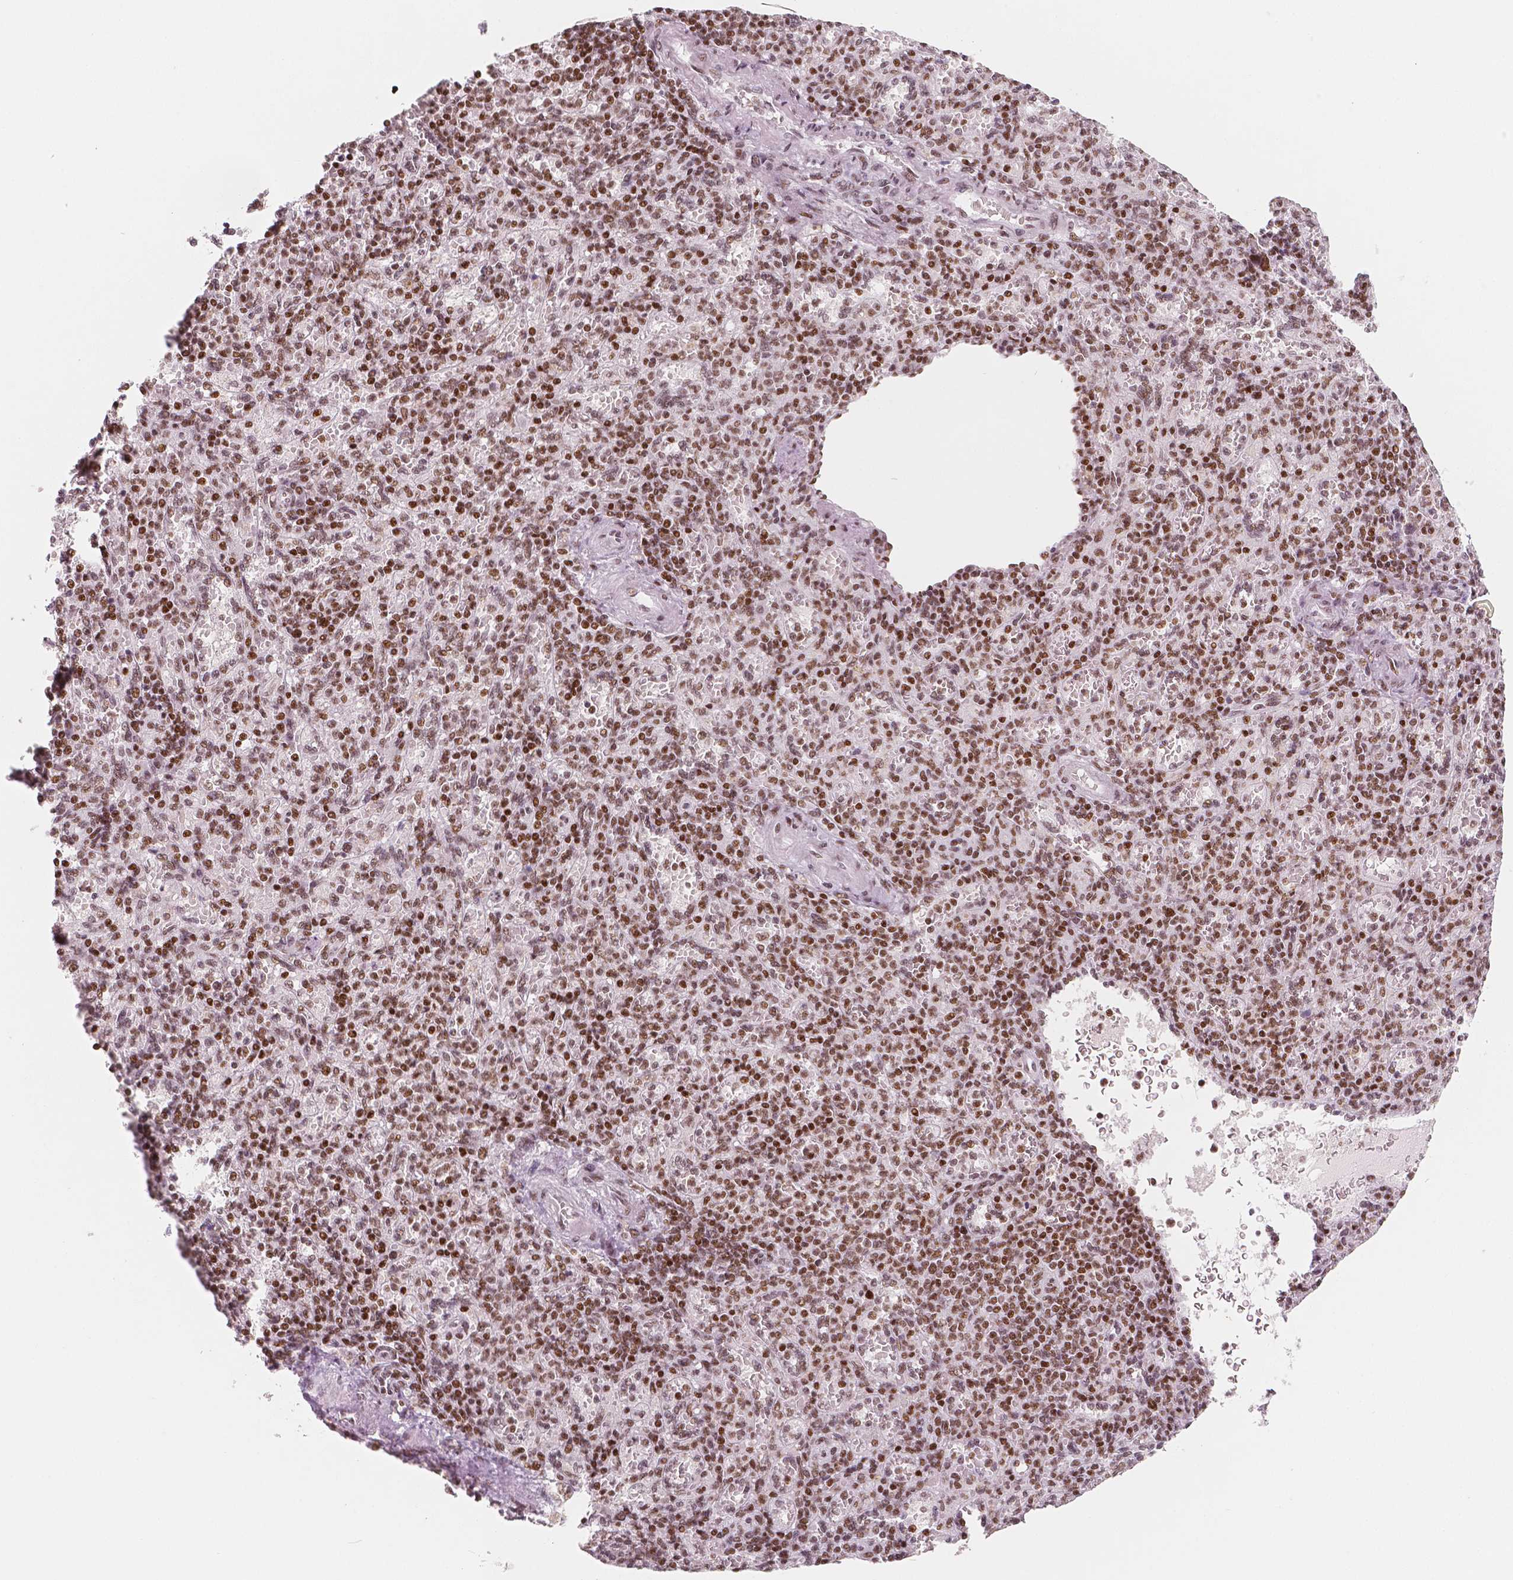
{"staining": {"intensity": "moderate", "quantity": ">75%", "location": "nuclear"}, "tissue": "spleen", "cell_type": "Cells in red pulp", "image_type": "normal", "snomed": [{"axis": "morphology", "description": "Normal tissue, NOS"}, {"axis": "topography", "description": "Spleen"}], "caption": "Unremarkable spleen was stained to show a protein in brown. There is medium levels of moderate nuclear positivity in approximately >75% of cells in red pulp. (IHC, brightfield microscopy, high magnification).", "gene": "HDAC1", "patient": {"sex": "female", "age": 74}}